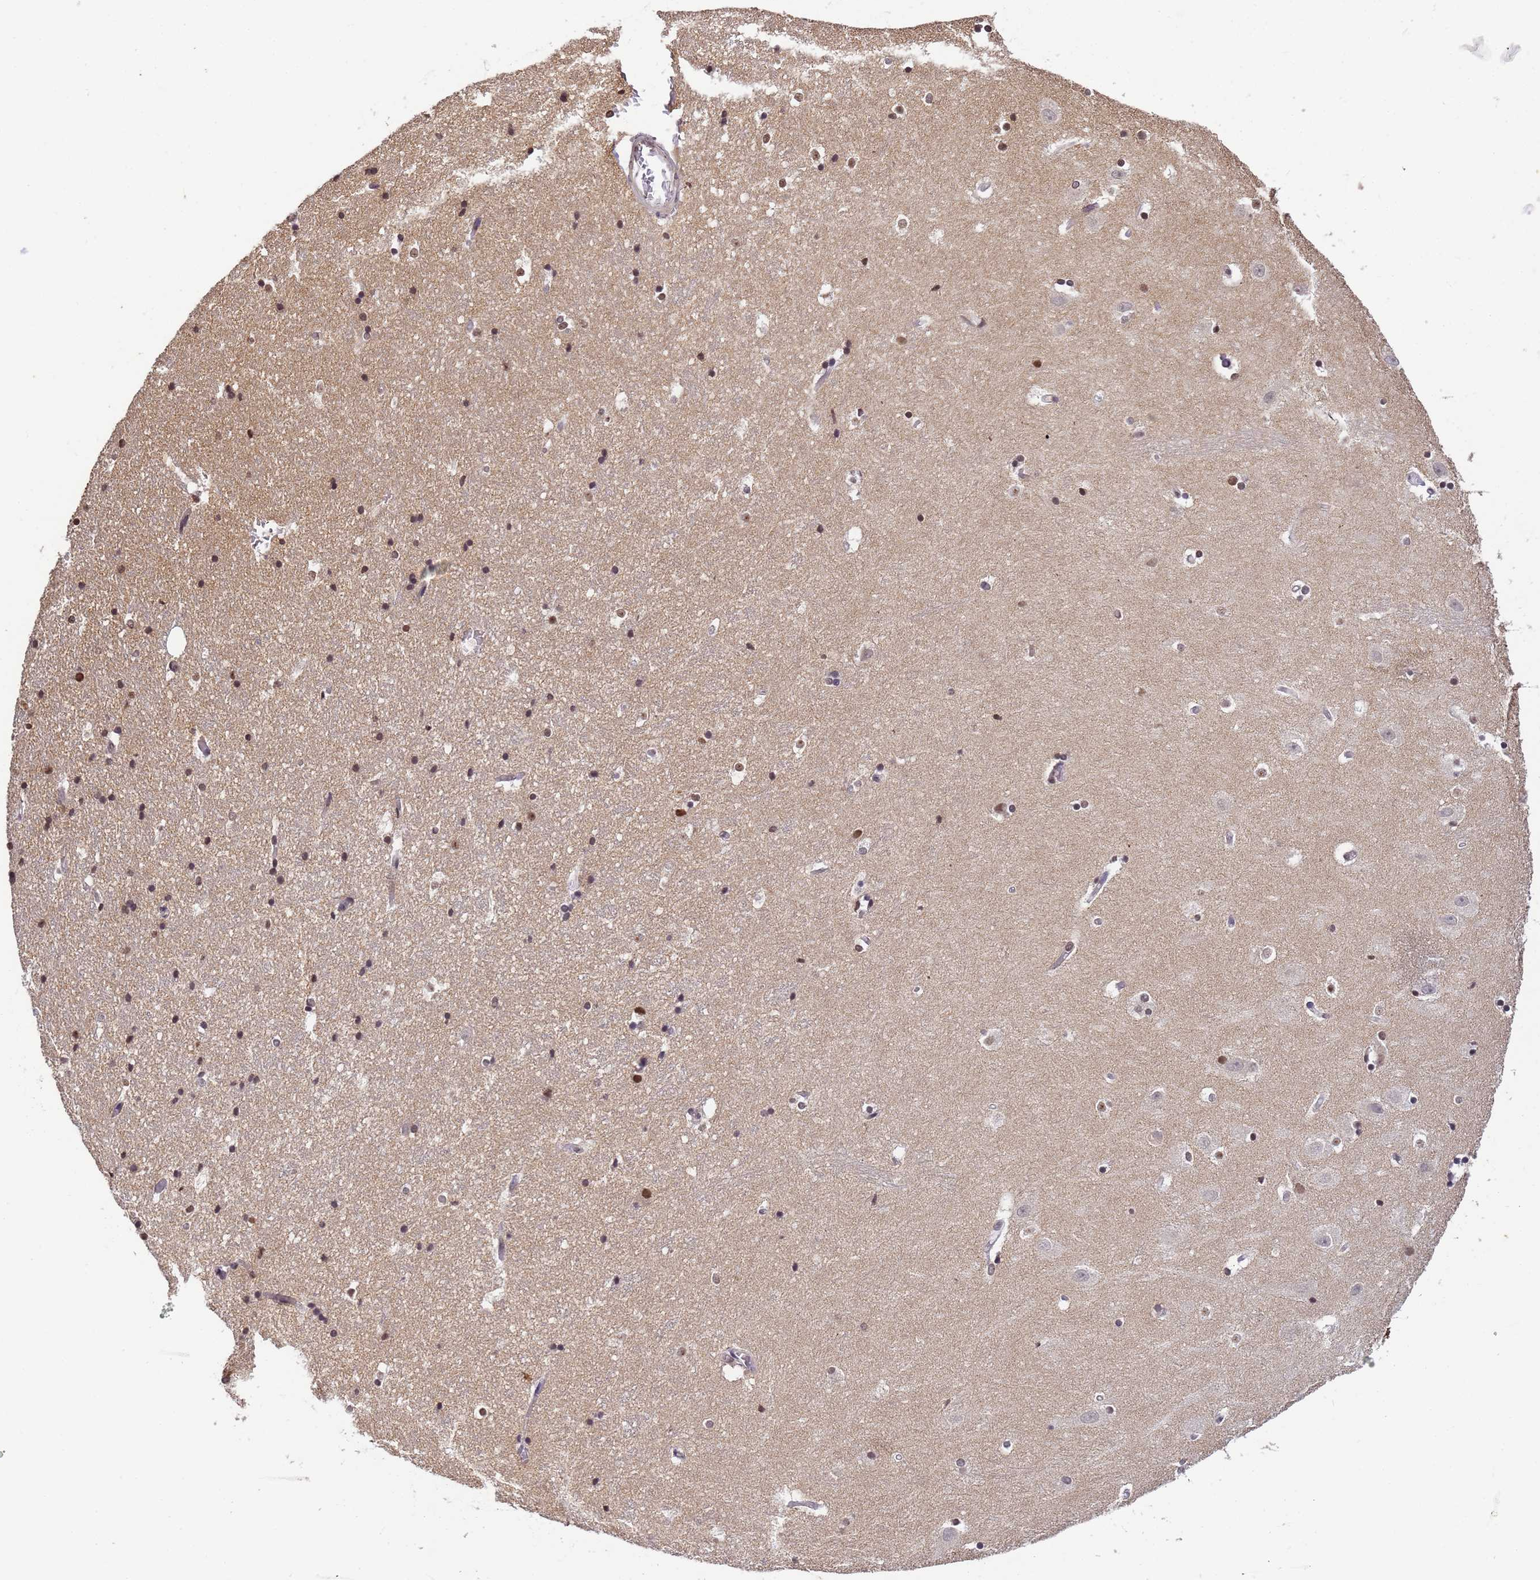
{"staining": {"intensity": "weak", "quantity": "<25%", "location": "nuclear"}, "tissue": "hippocampus", "cell_type": "Glial cells", "image_type": "normal", "snomed": [{"axis": "morphology", "description": "Normal tissue, NOS"}, {"axis": "topography", "description": "Hippocampus"}], "caption": "The photomicrograph exhibits no staining of glial cells in unremarkable hippocampus. (Brightfield microscopy of DAB IHC at high magnification).", "gene": "MYL7", "patient": {"sex": "female", "age": 52}}